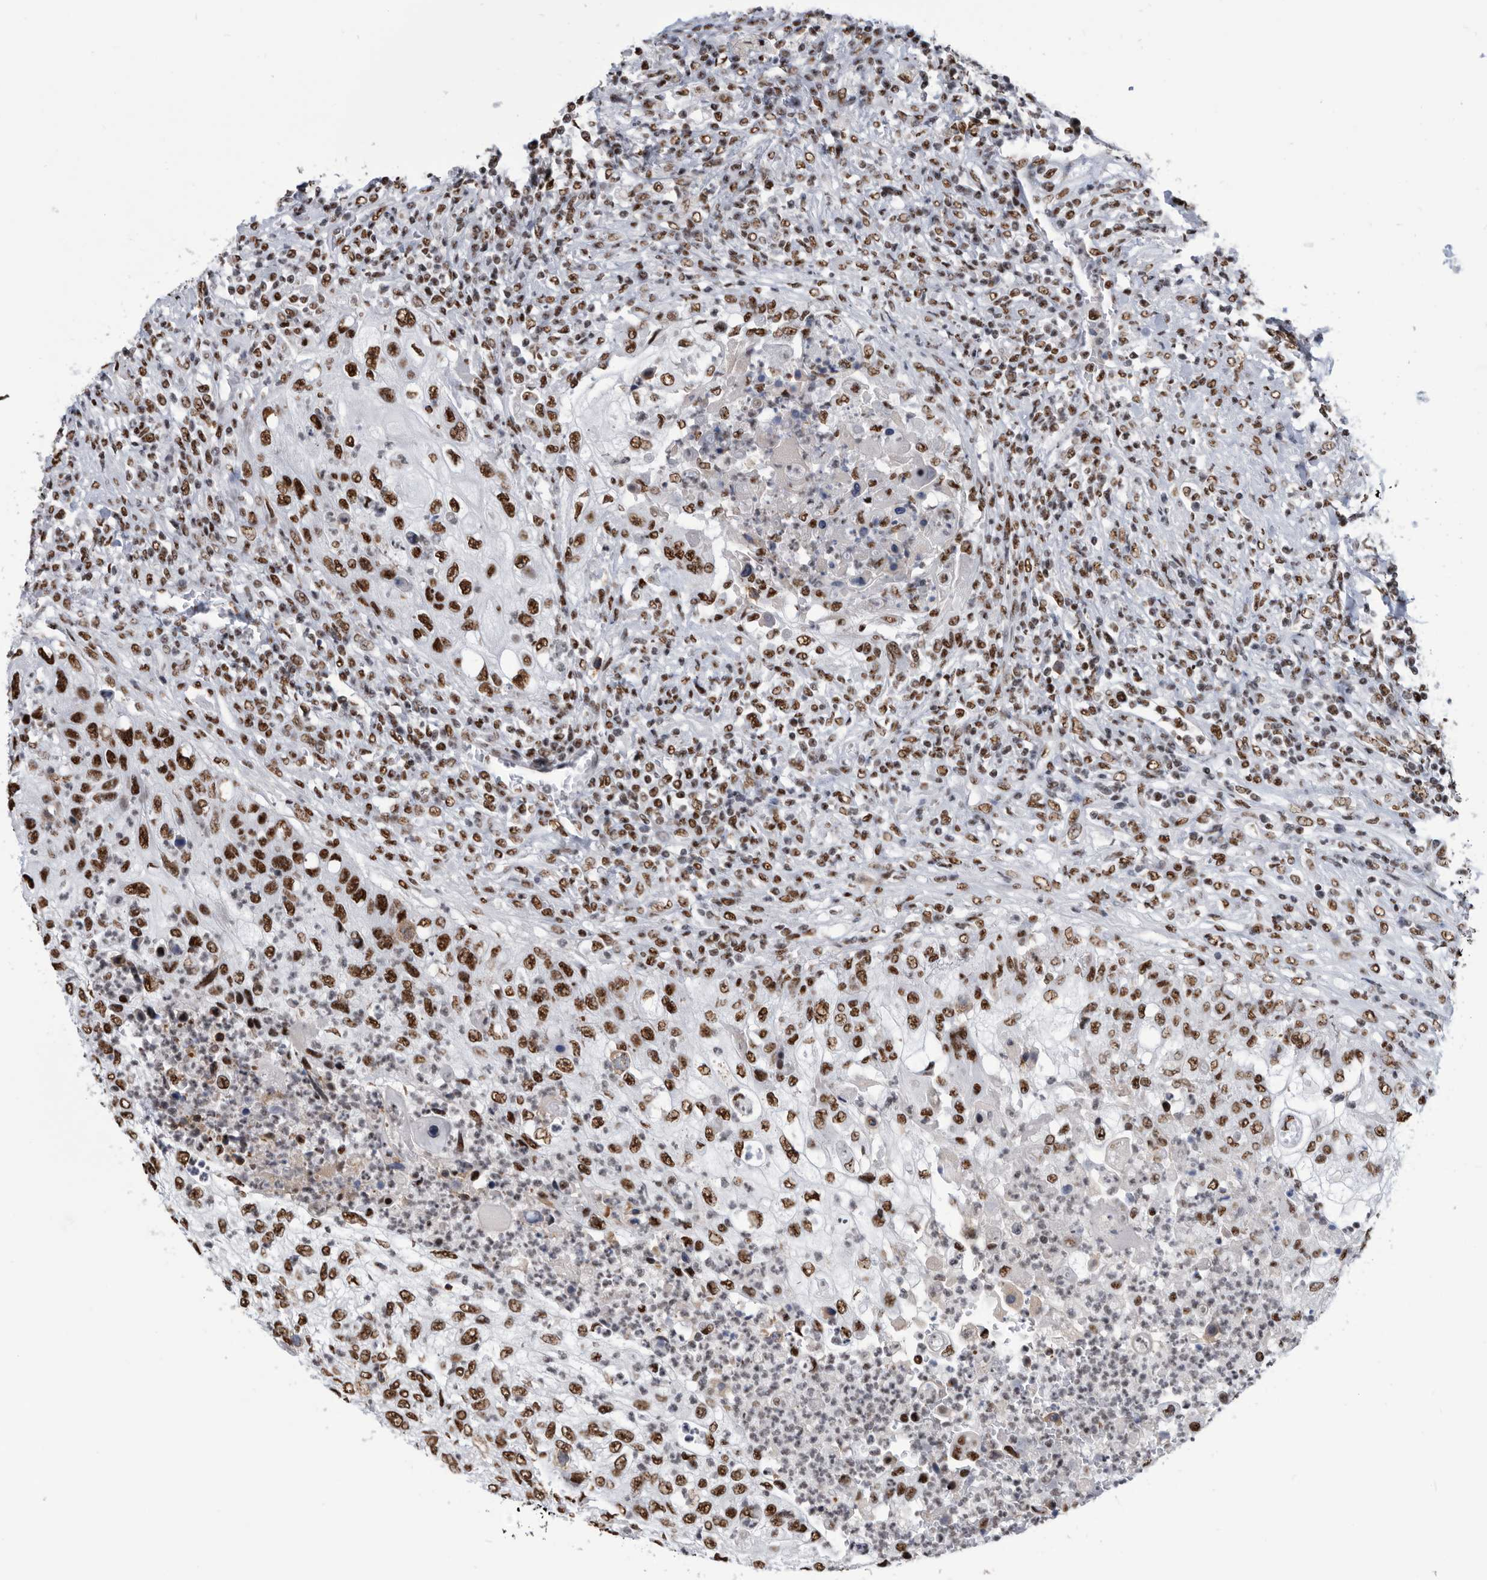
{"staining": {"intensity": "strong", "quantity": ">75%", "location": "nuclear"}, "tissue": "urothelial cancer", "cell_type": "Tumor cells", "image_type": "cancer", "snomed": [{"axis": "morphology", "description": "Urothelial carcinoma, High grade"}, {"axis": "topography", "description": "Urinary bladder"}], "caption": "An image of high-grade urothelial carcinoma stained for a protein shows strong nuclear brown staining in tumor cells.", "gene": "SF3A1", "patient": {"sex": "female", "age": 60}}